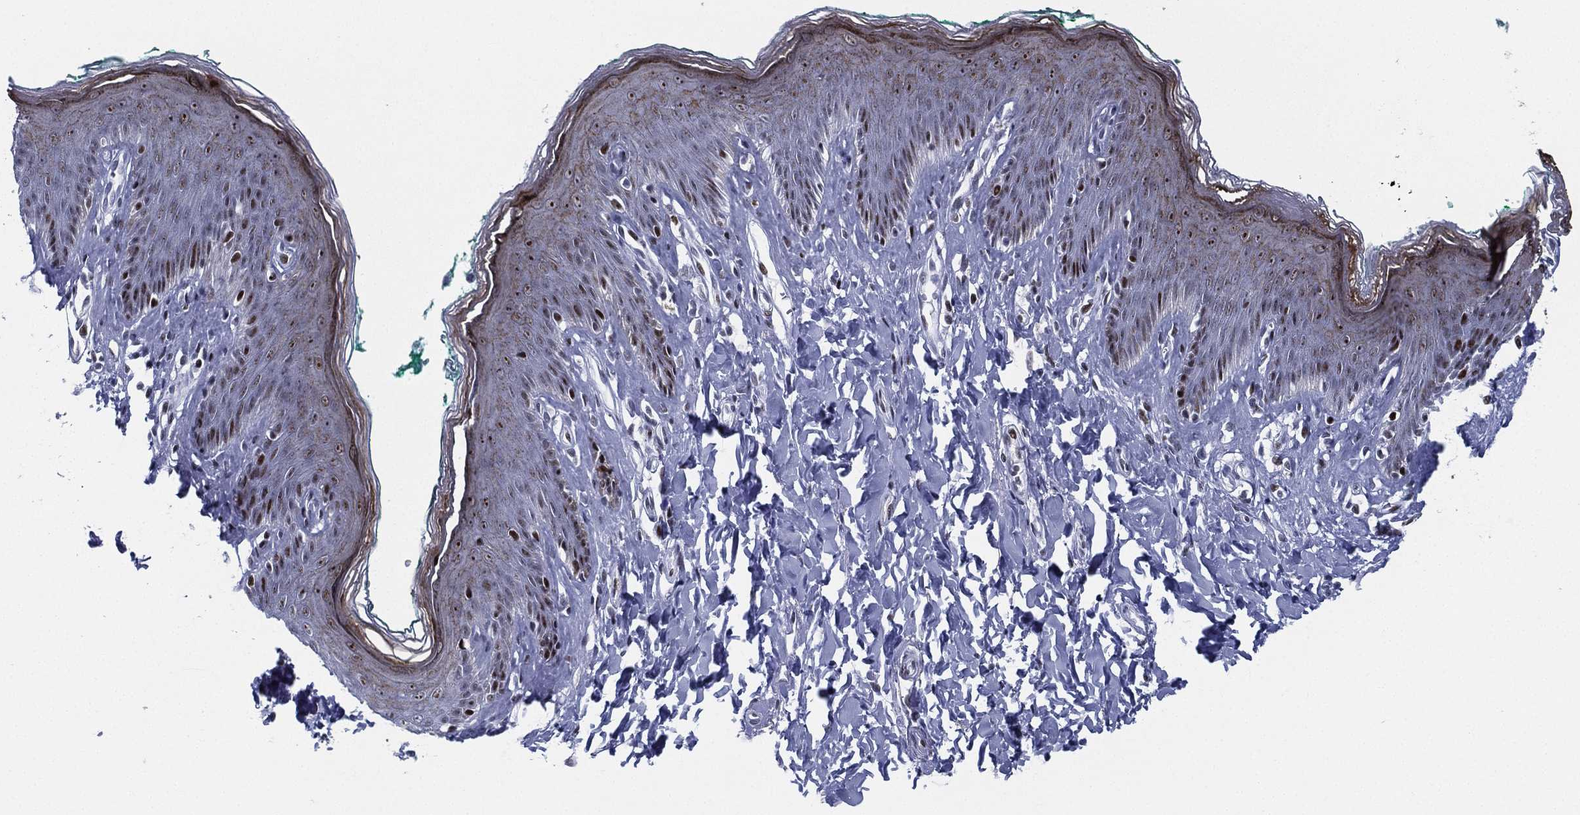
{"staining": {"intensity": "strong", "quantity": "<25%", "location": "cytoplasmic/membranous,nuclear"}, "tissue": "skin", "cell_type": "Epidermal cells", "image_type": "normal", "snomed": [{"axis": "morphology", "description": "Normal tissue, NOS"}, {"axis": "topography", "description": "Vulva"}], "caption": "Brown immunohistochemical staining in unremarkable human skin exhibits strong cytoplasmic/membranous,nuclear expression in approximately <25% of epidermal cells.", "gene": "CYB561D2", "patient": {"sex": "female", "age": 66}}